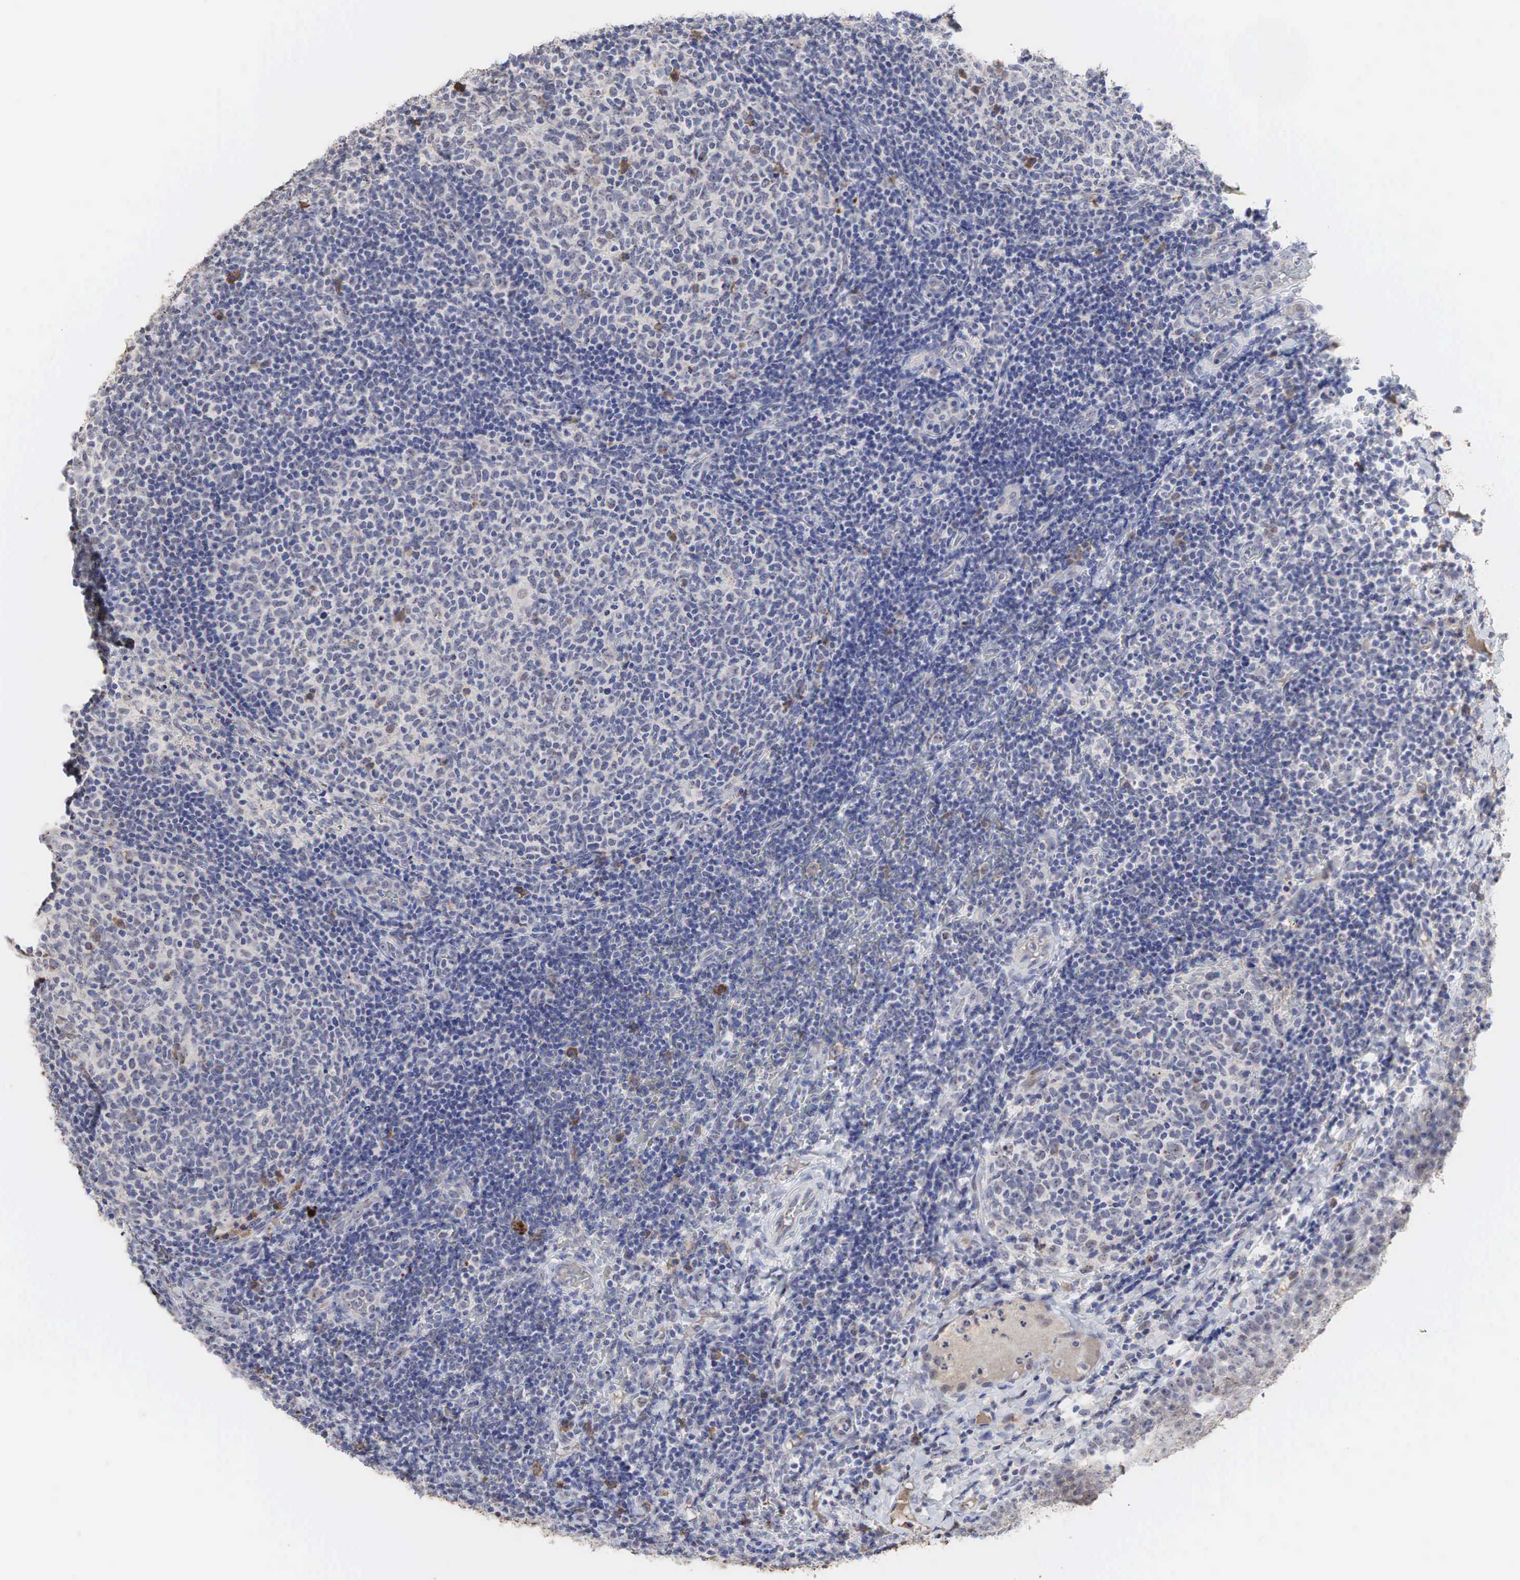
{"staining": {"intensity": "moderate", "quantity": "<25%", "location": "cytoplasmic/membranous"}, "tissue": "tonsil", "cell_type": "Germinal center cells", "image_type": "normal", "snomed": [{"axis": "morphology", "description": "Normal tissue, NOS"}, {"axis": "topography", "description": "Tonsil"}], "caption": "A low amount of moderate cytoplasmic/membranous expression is appreciated in about <25% of germinal center cells in normal tonsil.", "gene": "DKC1", "patient": {"sex": "female", "age": 3}}